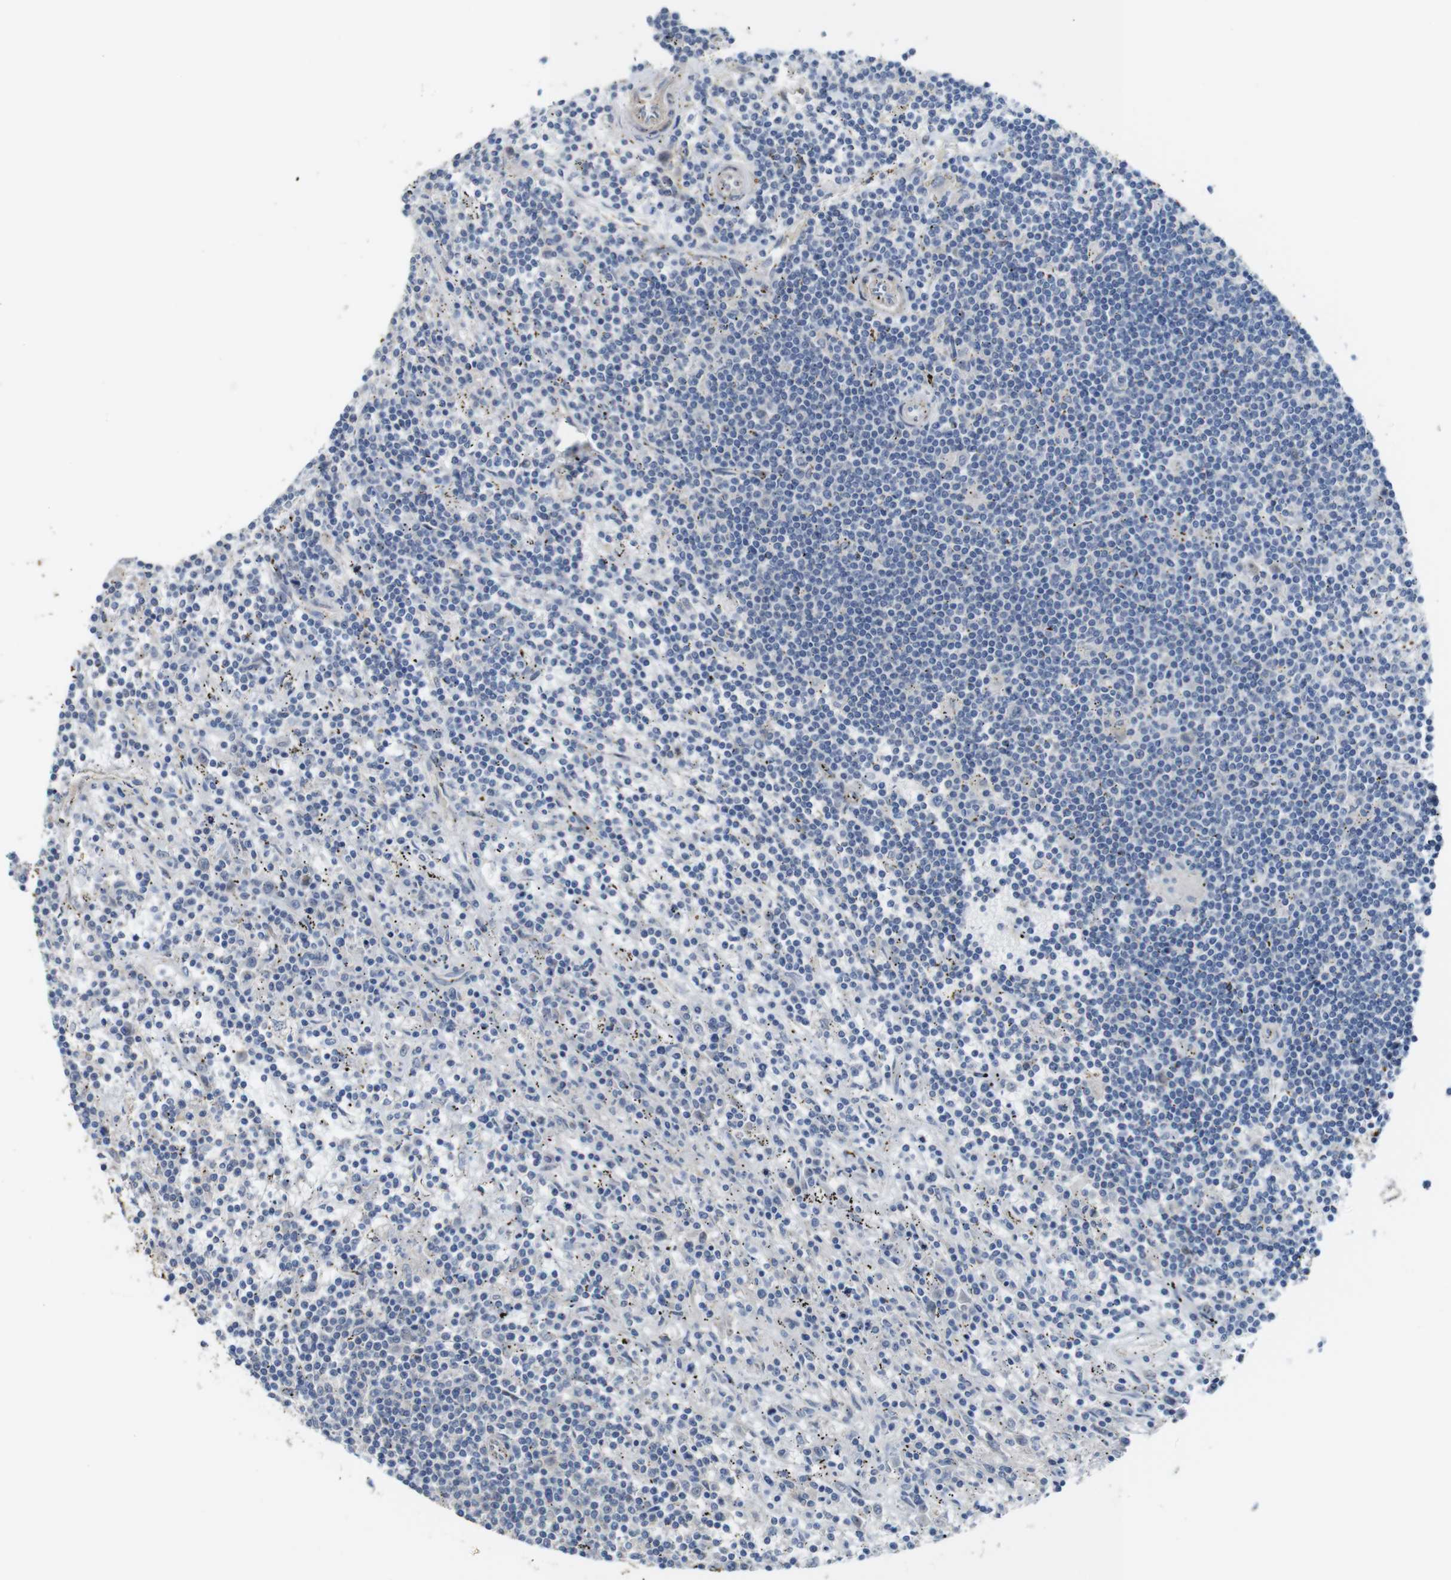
{"staining": {"intensity": "negative", "quantity": "none", "location": "none"}, "tissue": "lymphoma", "cell_type": "Tumor cells", "image_type": "cancer", "snomed": [{"axis": "morphology", "description": "Malignant lymphoma, non-Hodgkin's type, Low grade"}, {"axis": "topography", "description": "Spleen"}], "caption": "IHC photomicrograph of neoplastic tissue: human malignant lymphoma, non-Hodgkin's type (low-grade) stained with DAB reveals no significant protein positivity in tumor cells. (Stains: DAB (3,3'-diaminobenzidine) immunohistochemistry with hematoxylin counter stain, Microscopy: brightfield microscopy at high magnification).", "gene": "CDC34", "patient": {"sex": "male", "age": 76}}